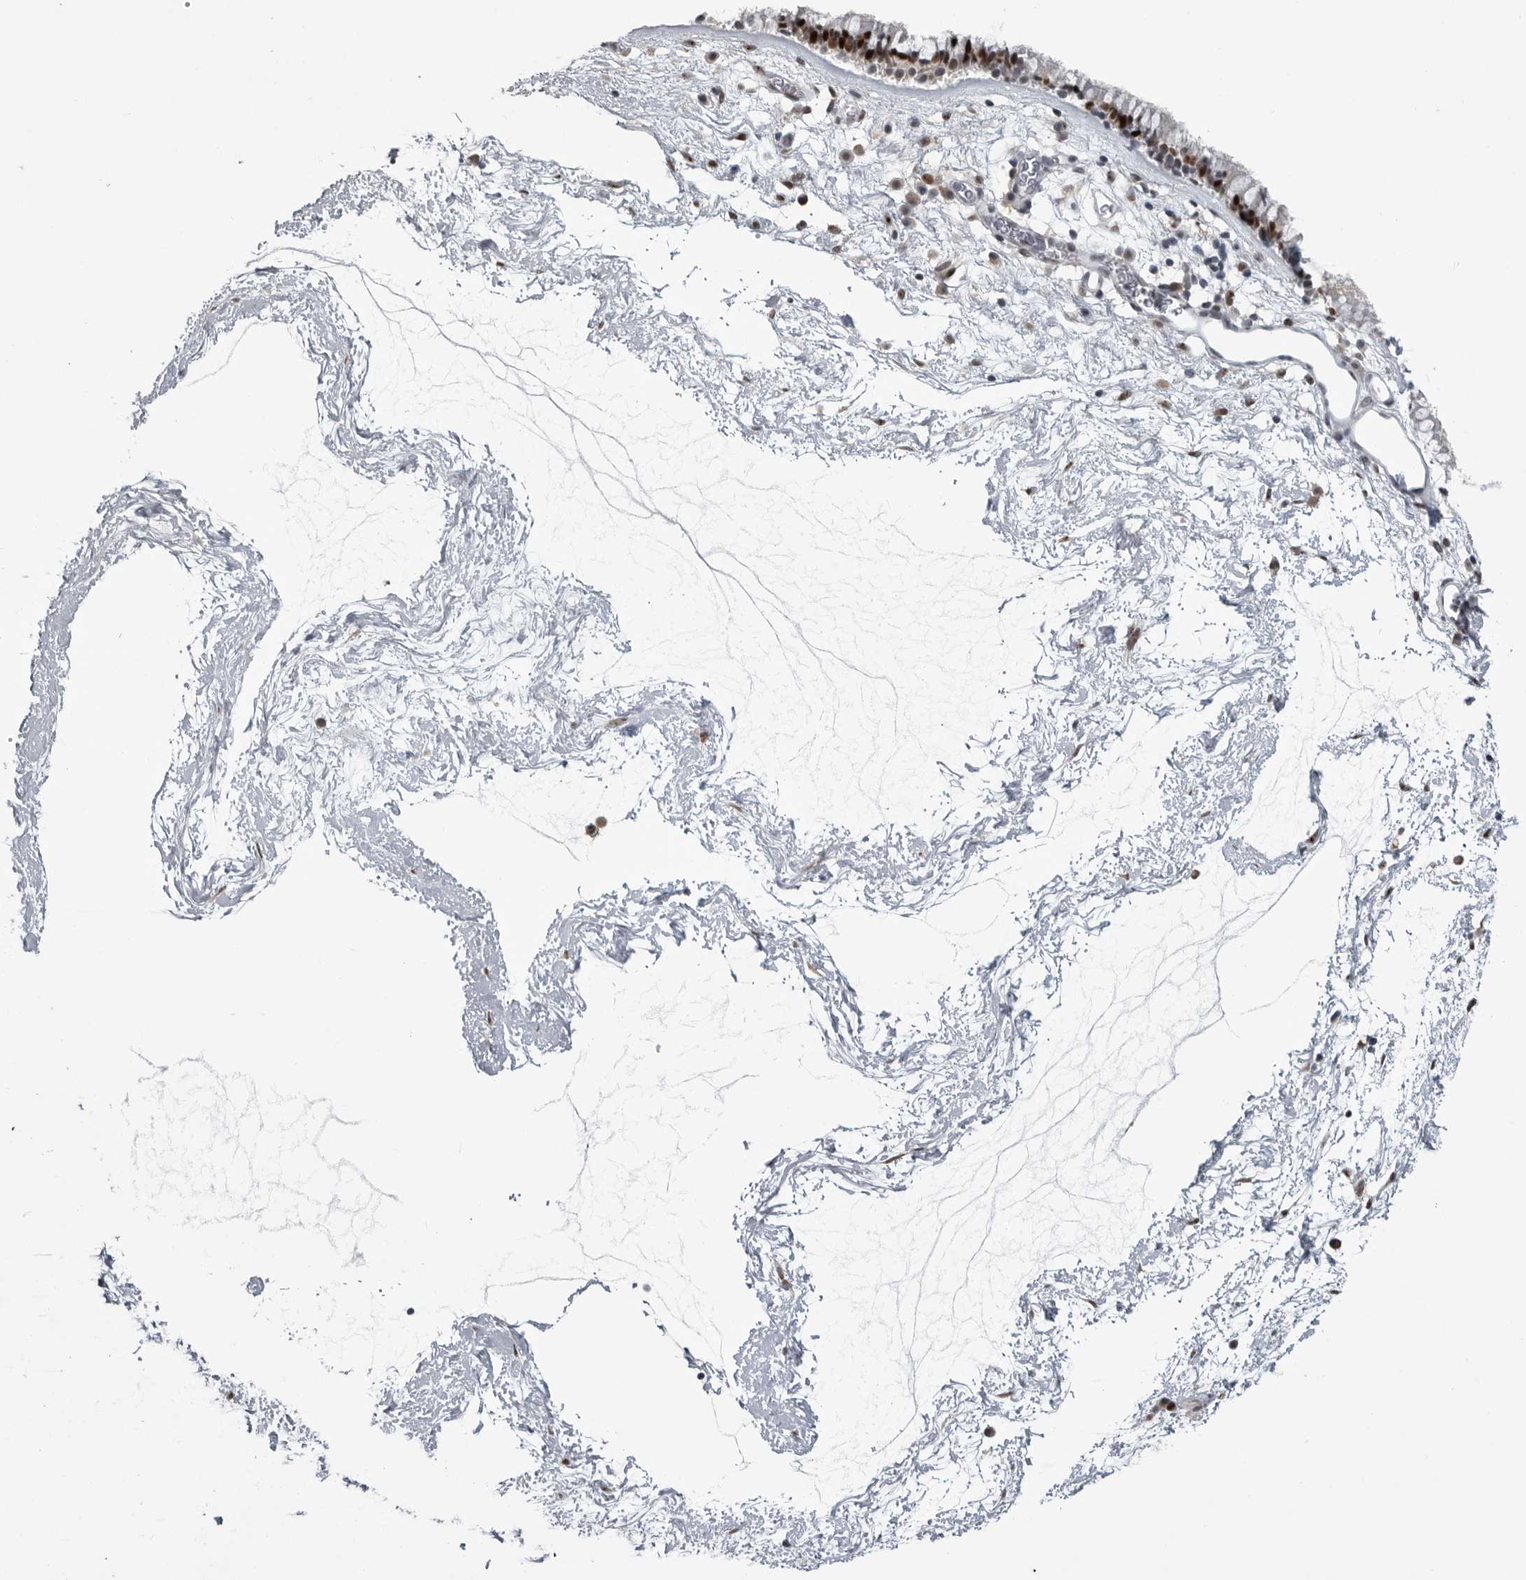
{"staining": {"intensity": "strong", "quantity": ">75%", "location": "nuclear"}, "tissue": "nasopharynx", "cell_type": "Respiratory epithelial cells", "image_type": "normal", "snomed": [{"axis": "morphology", "description": "Normal tissue, NOS"}, {"axis": "morphology", "description": "Inflammation, NOS"}, {"axis": "topography", "description": "Nasopharynx"}], "caption": "This photomicrograph shows immunohistochemistry (IHC) staining of unremarkable nasopharynx, with high strong nuclear positivity in about >75% of respiratory epithelial cells.", "gene": "C8orf58", "patient": {"sex": "male", "age": 48}}